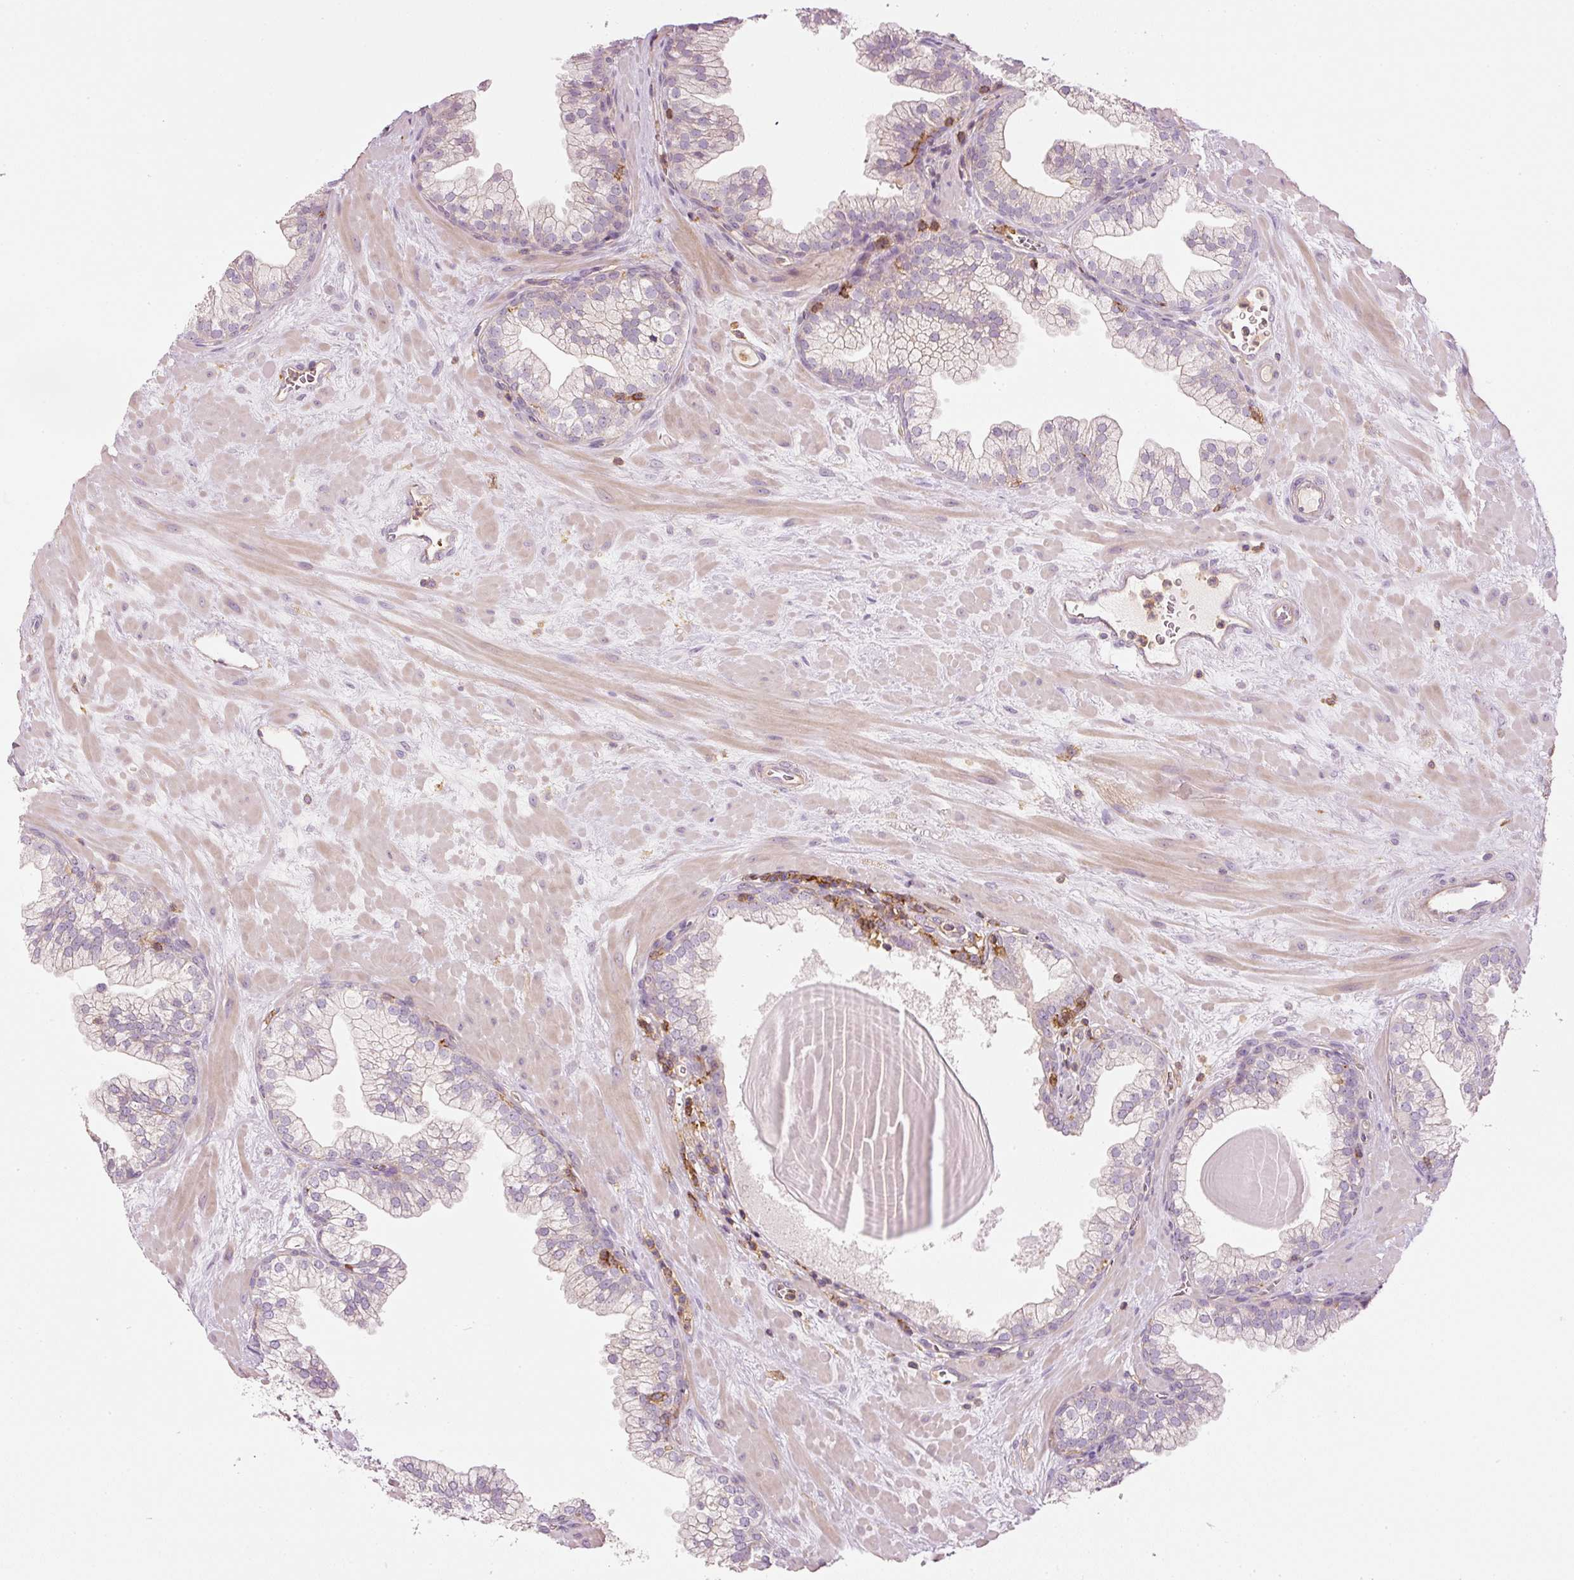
{"staining": {"intensity": "negative", "quantity": "none", "location": "none"}, "tissue": "prostate", "cell_type": "Glandular cells", "image_type": "normal", "snomed": [{"axis": "morphology", "description": "Normal tissue, NOS"}, {"axis": "topography", "description": "Prostate"}, {"axis": "topography", "description": "Peripheral nerve tissue"}], "caption": "This micrograph is of unremarkable prostate stained with immunohistochemistry to label a protein in brown with the nuclei are counter-stained blue. There is no staining in glandular cells.", "gene": "SIPA1", "patient": {"sex": "male", "age": 61}}